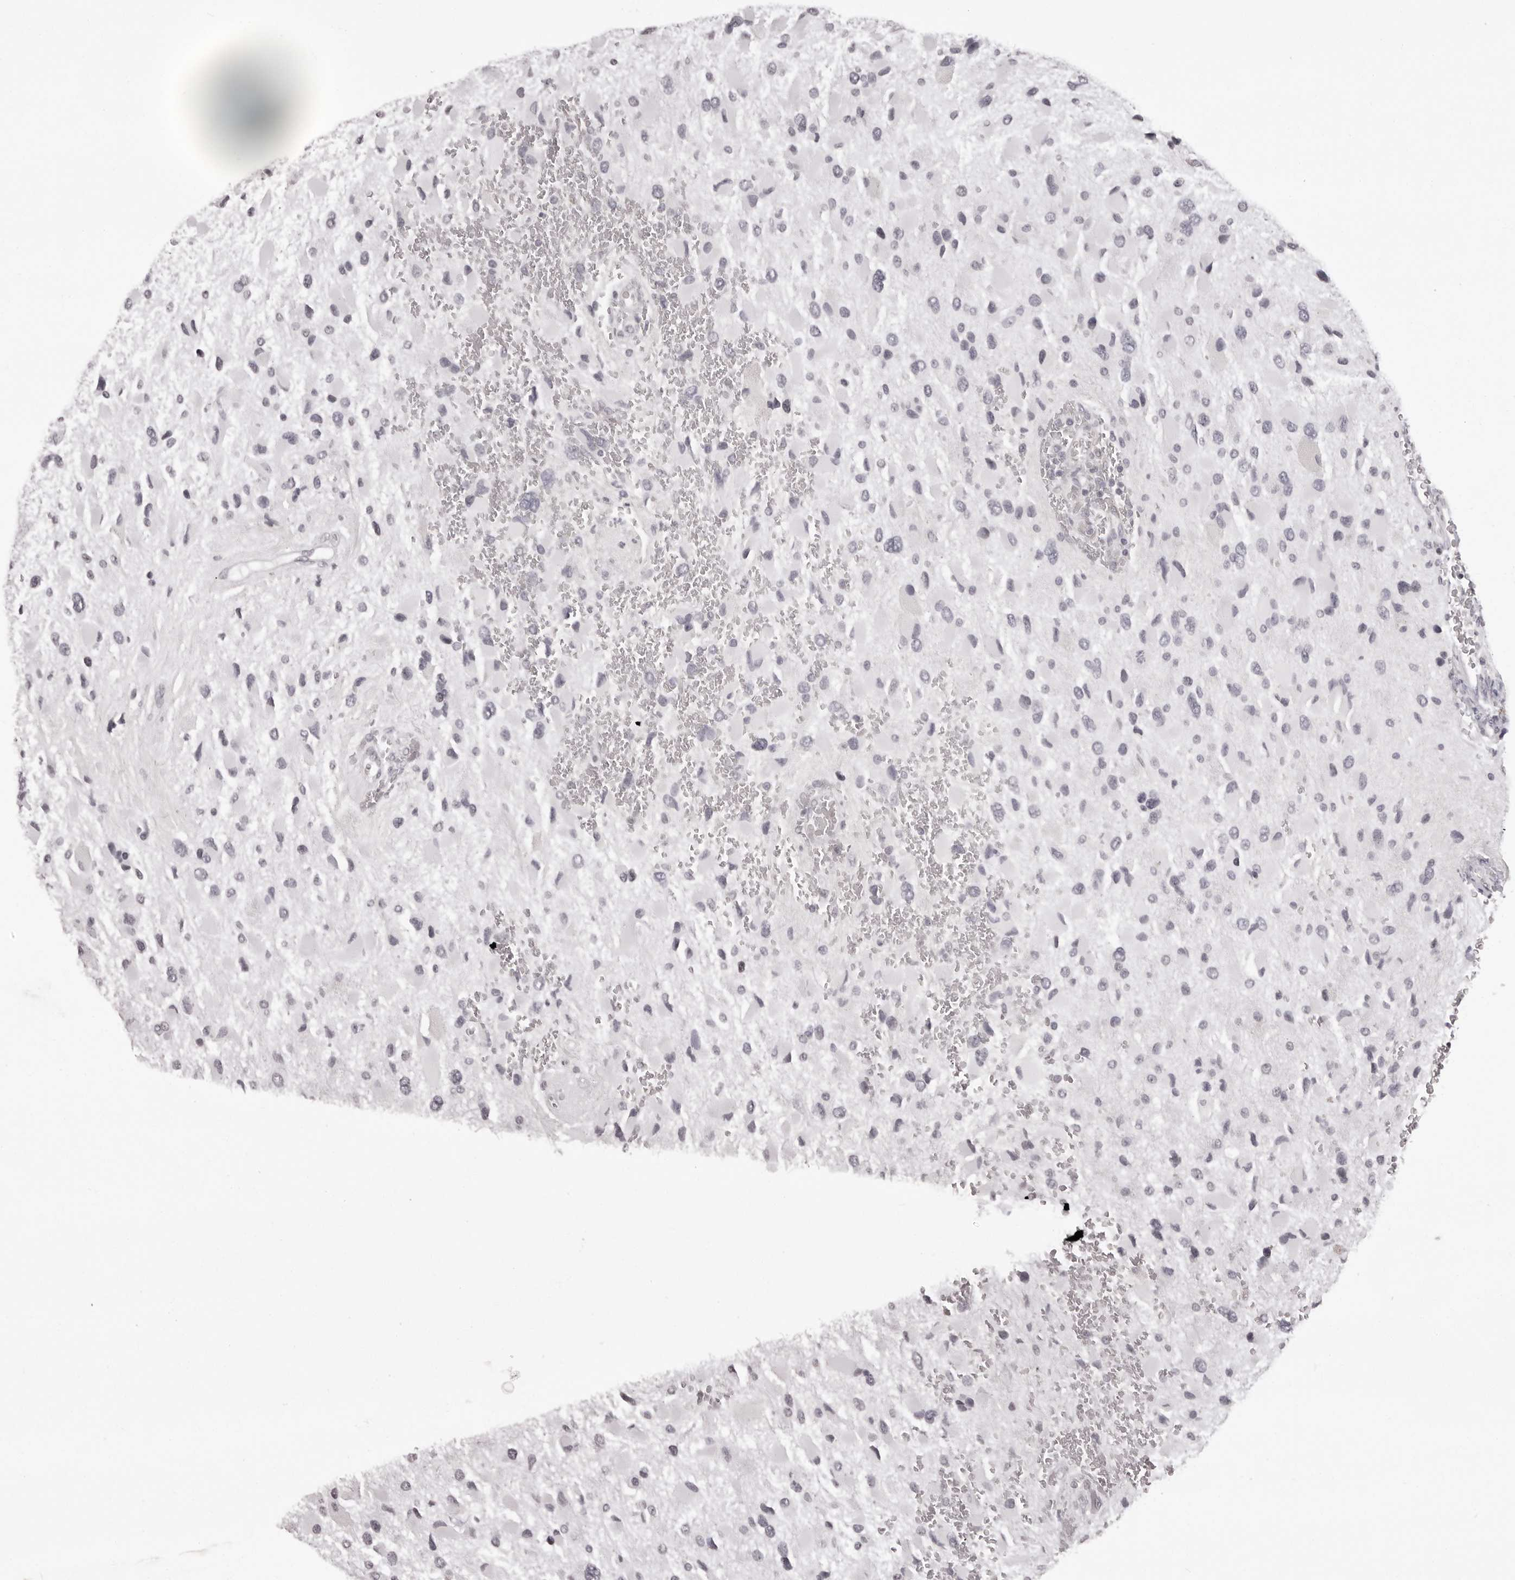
{"staining": {"intensity": "negative", "quantity": "none", "location": "none"}, "tissue": "glioma", "cell_type": "Tumor cells", "image_type": "cancer", "snomed": [{"axis": "morphology", "description": "Glioma, malignant, High grade"}, {"axis": "topography", "description": "Brain"}], "caption": "Immunohistochemistry (IHC) histopathology image of neoplastic tissue: human glioma stained with DAB (3,3'-diaminobenzidine) exhibits no significant protein positivity in tumor cells.", "gene": "C8orf74", "patient": {"sex": "male", "age": 53}}